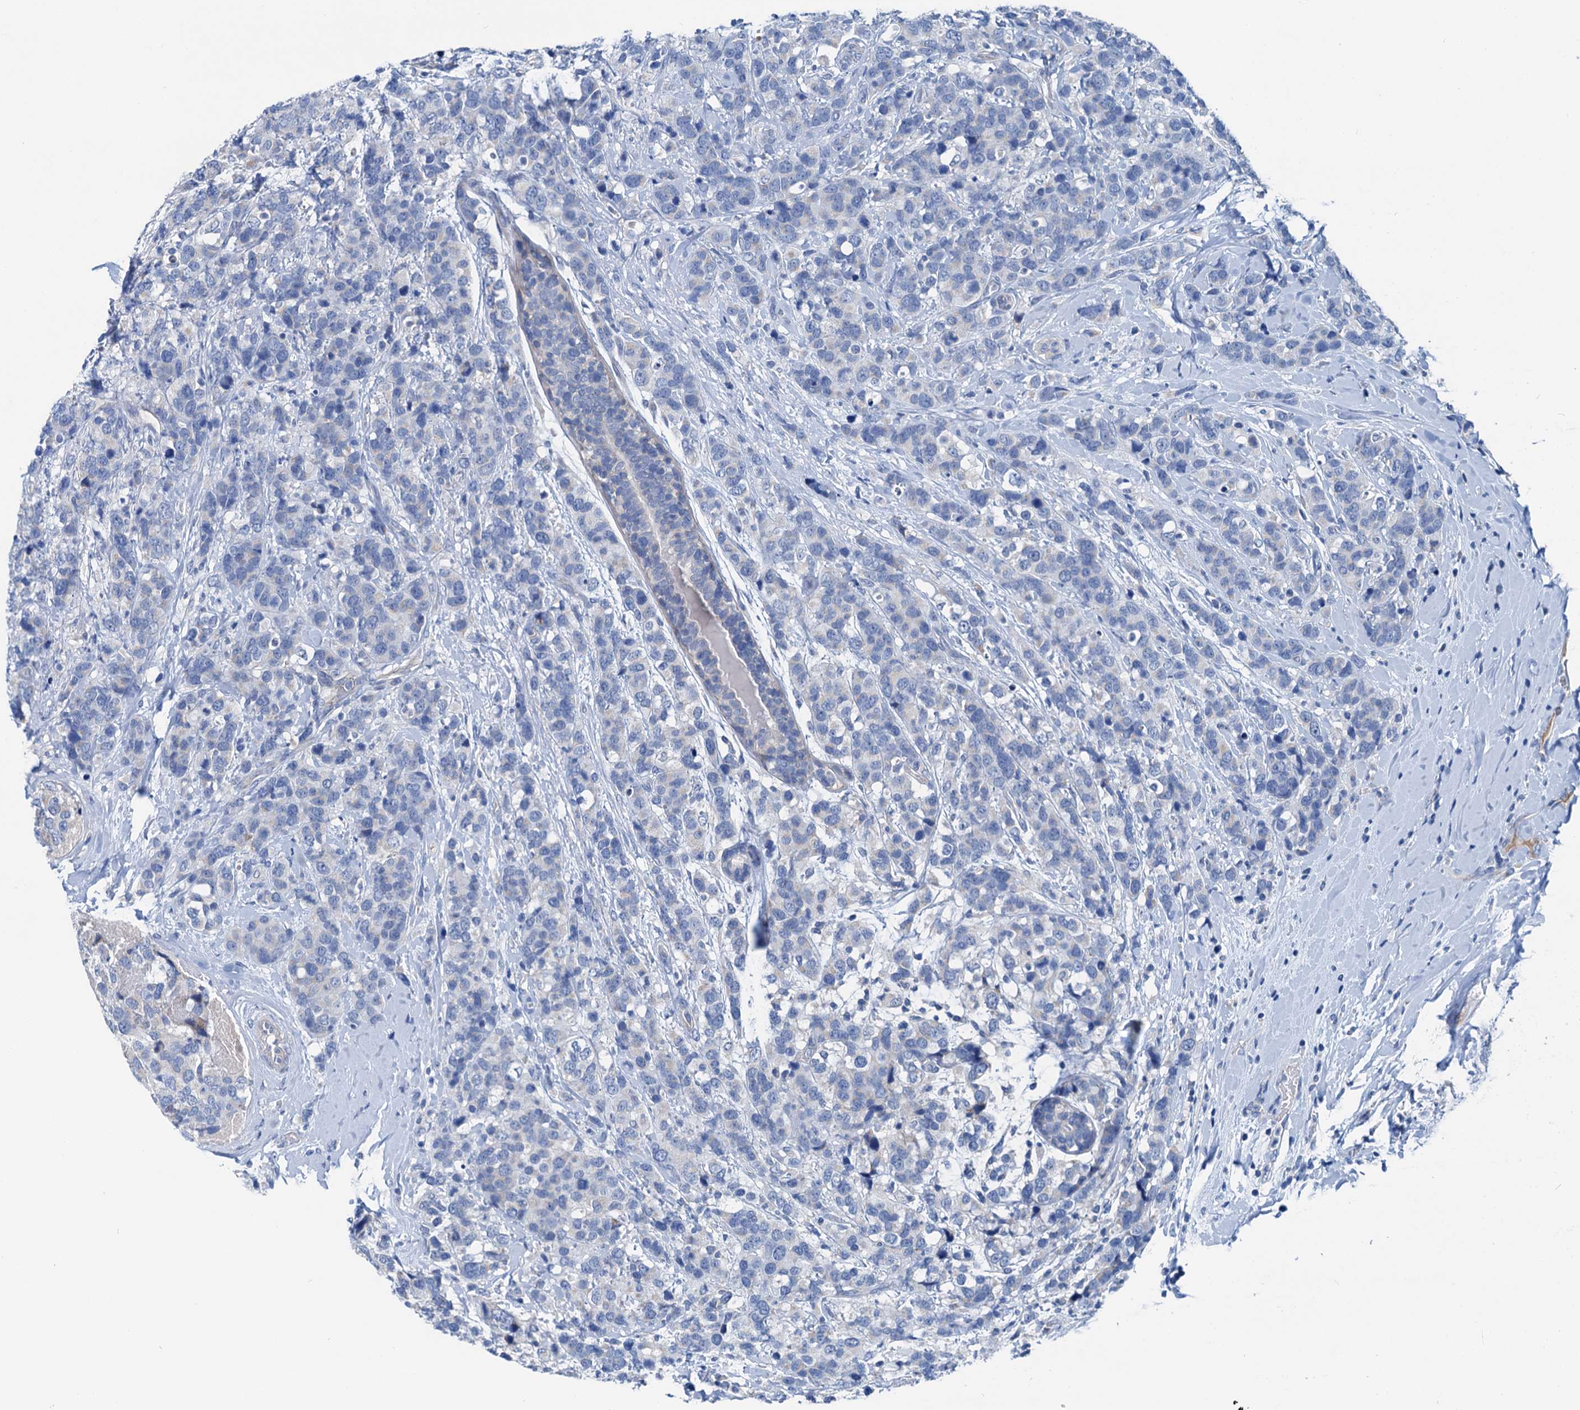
{"staining": {"intensity": "negative", "quantity": "none", "location": "none"}, "tissue": "breast cancer", "cell_type": "Tumor cells", "image_type": "cancer", "snomed": [{"axis": "morphology", "description": "Lobular carcinoma"}, {"axis": "topography", "description": "Breast"}], "caption": "IHC image of neoplastic tissue: human breast cancer stained with DAB displays no significant protein expression in tumor cells. Nuclei are stained in blue.", "gene": "KNDC1", "patient": {"sex": "female", "age": 59}}